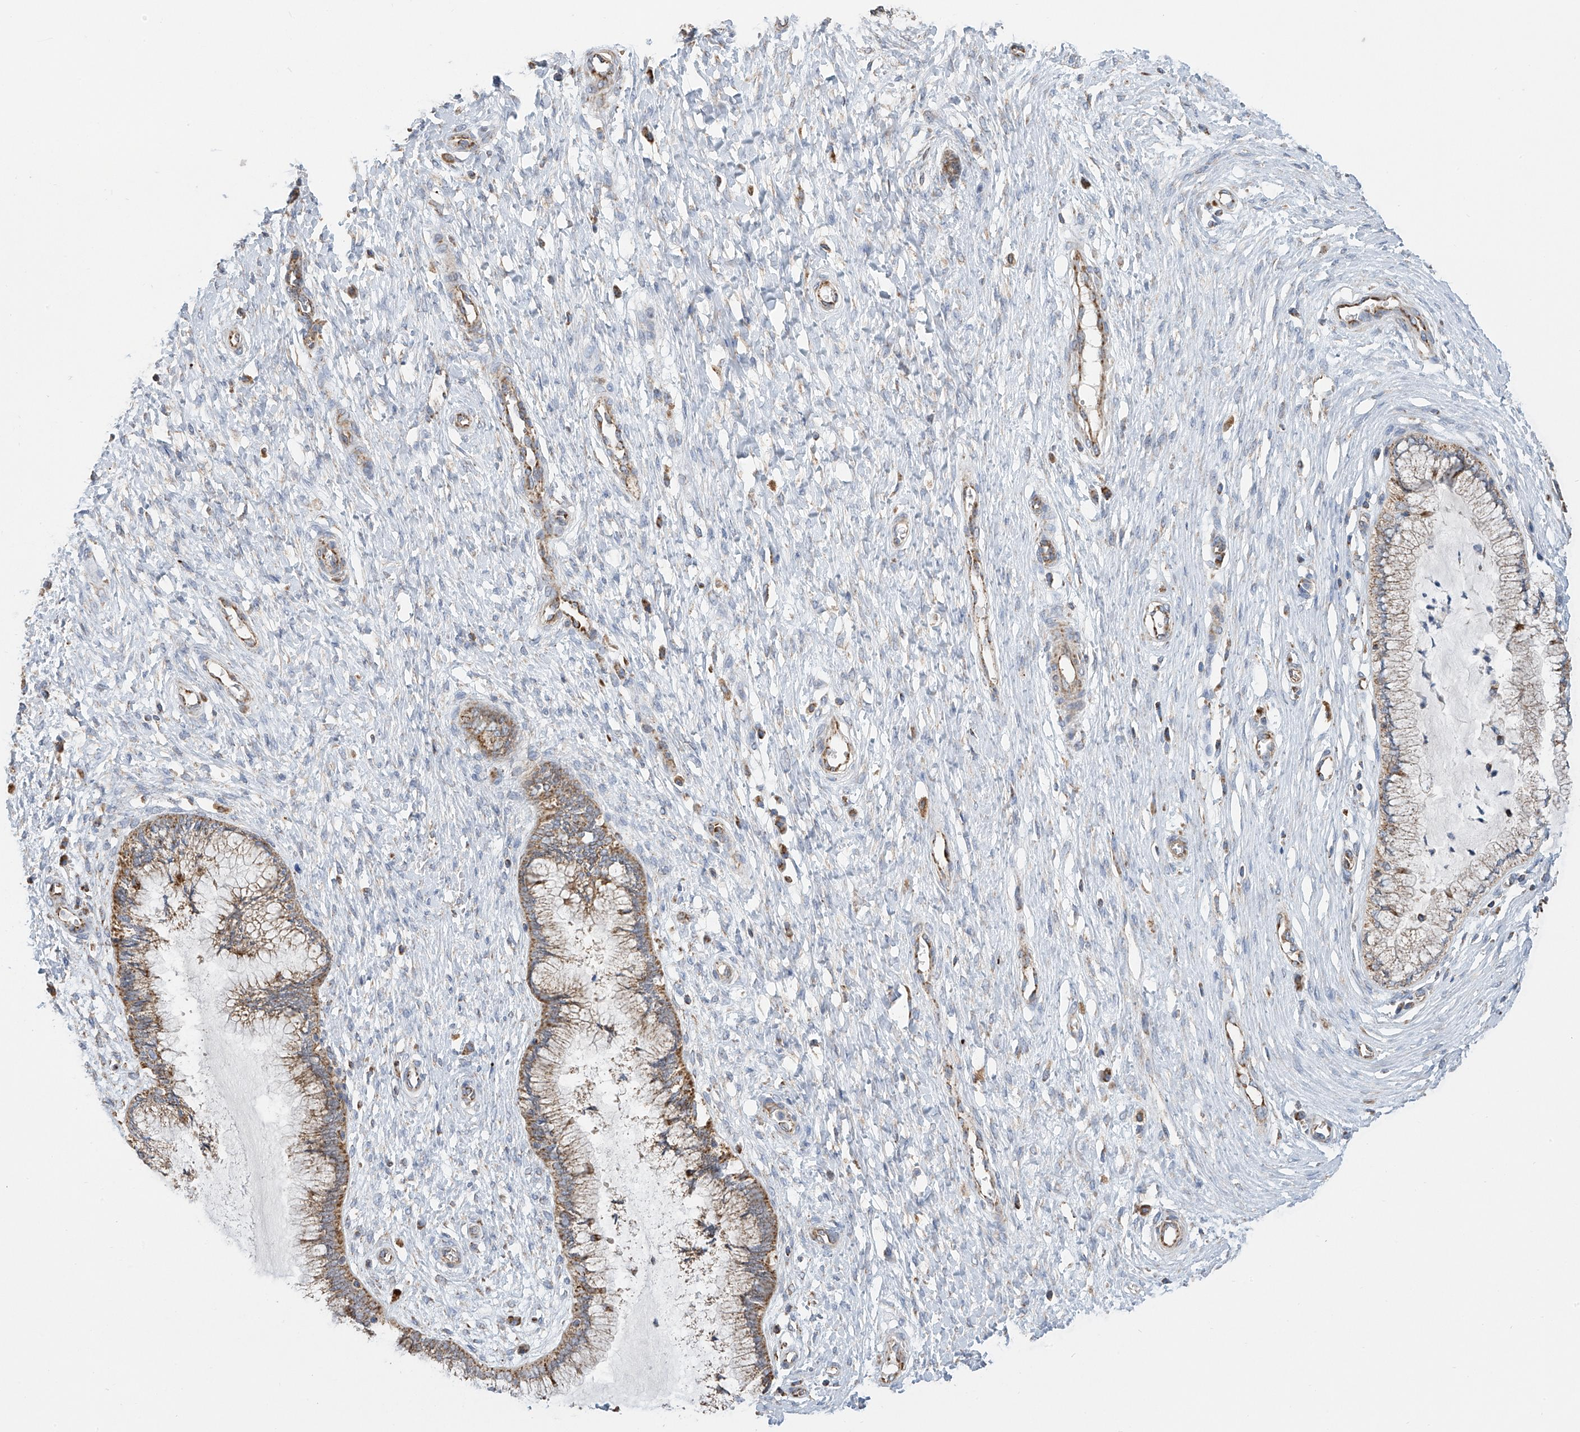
{"staining": {"intensity": "moderate", "quantity": ">75%", "location": "cytoplasmic/membranous"}, "tissue": "cervix", "cell_type": "Glandular cells", "image_type": "normal", "snomed": [{"axis": "morphology", "description": "Normal tissue, NOS"}, {"axis": "topography", "description": "Cervix"}], "caption": "Glandular cells display medium levels of moderate cytoplasmic/membranous positivity in about >75% of cells in normal human cervix.", "gene": "PNPT1", "patient": {"sex": "female", "age": 55}}